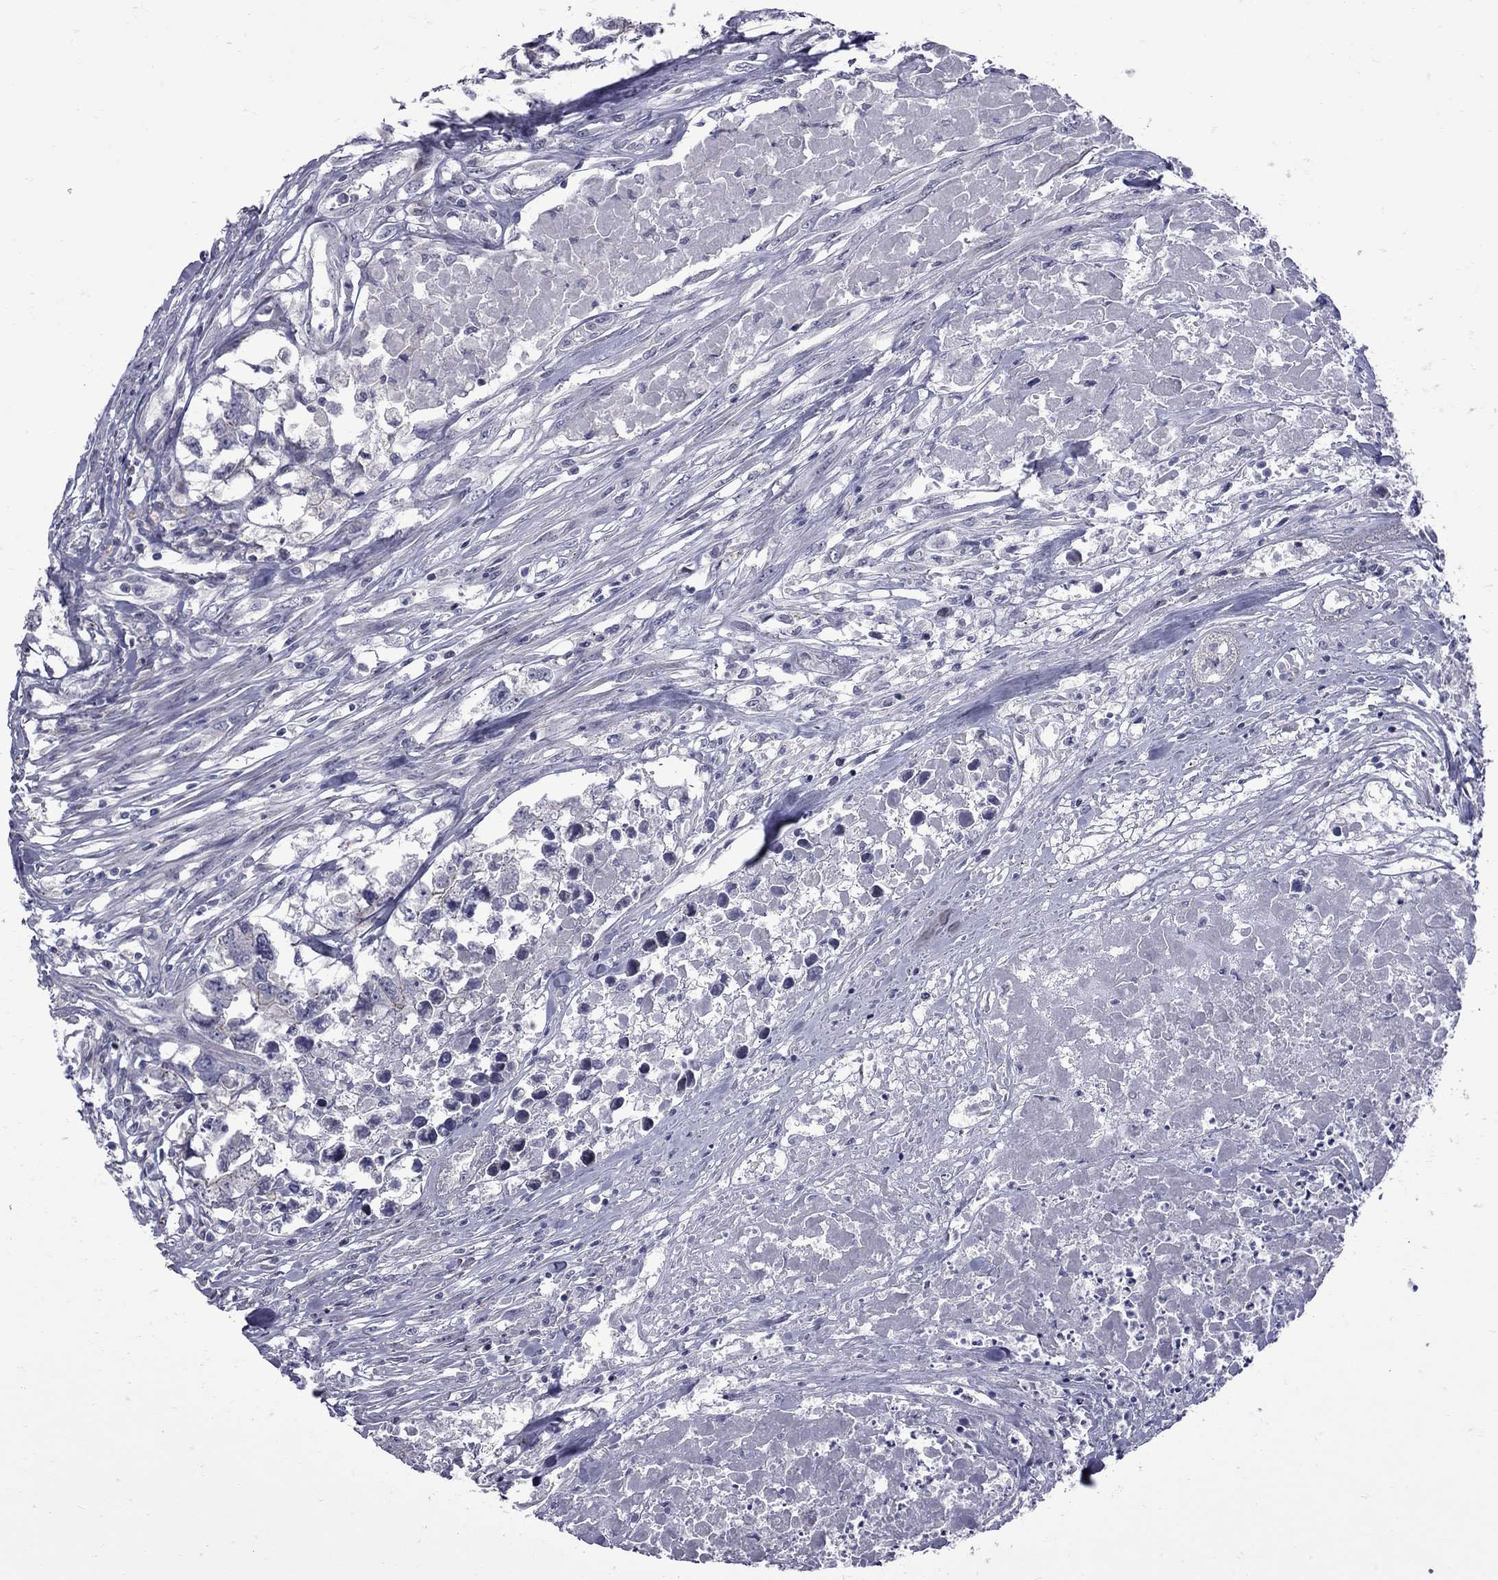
{"staining": {"intensity": "negative", "quantity": "none", "location": "none"}, "tissue": "testis cancer", "cell_type": "Tumor cells", "image_type": "cancer", "snomed": [{"axis": "morphology", "description": "Carcinoma, Embryonal, NOS"}, {"axis": "morphology", "description": "Teratoma, malignant, NOS"}, {"axis": "topography", "description": "Testis"}], "caption": "This is an immunohistochemistry image of testis malignant teratoma. There is no positivity in tumor cells.", "gene": "NRARP", "patient": {"sex": "male", "age": 44}}